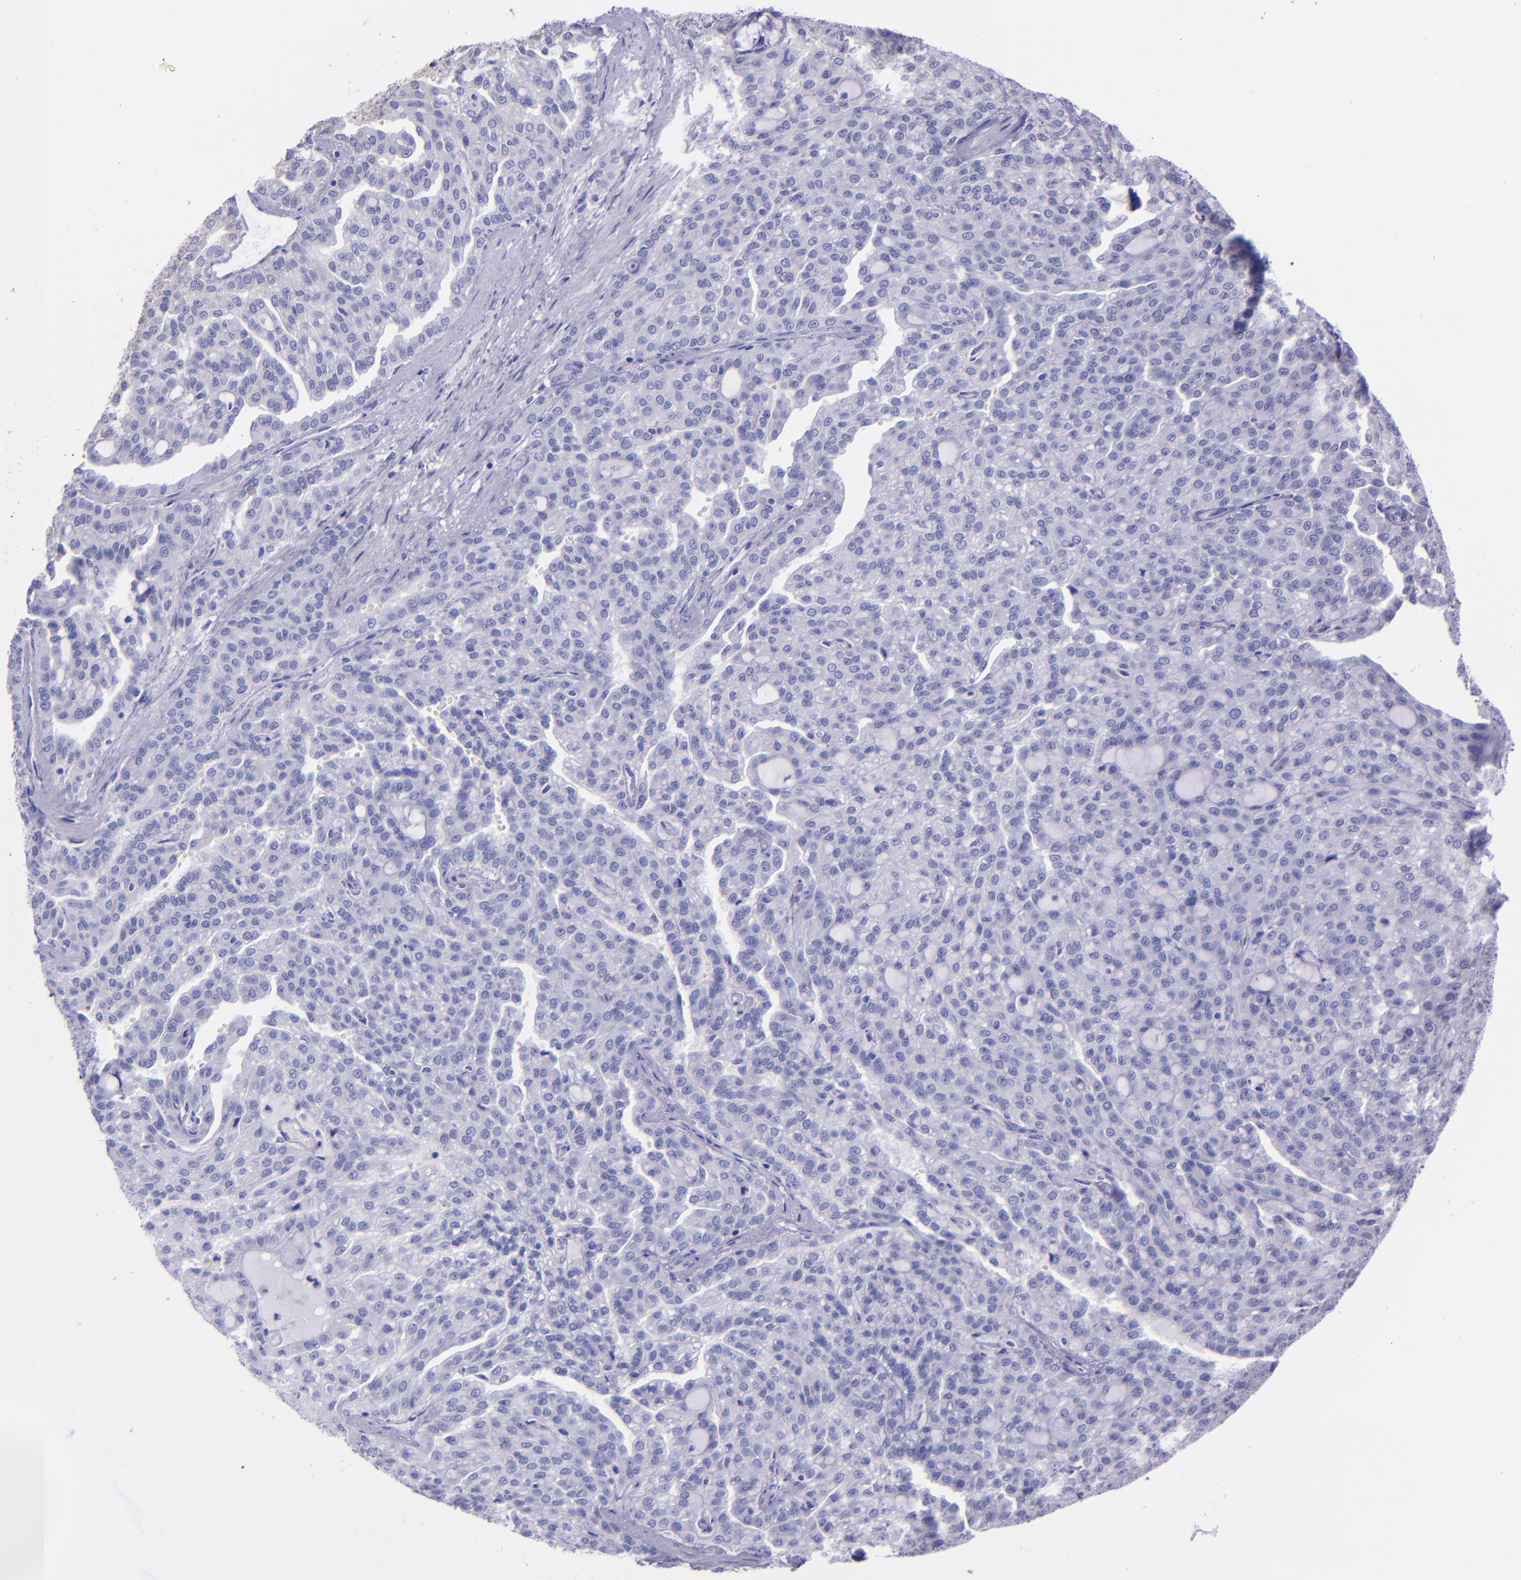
{"staining": {"intensity": "negative", "quantity": "none", "location": "none"}, "tissue": "renal cancer", "cell_type": "Tumor cells", "image_type": "cancer", "snomed": [{"axis": "morphology", "description": "Adenocarcinoma, NOS"}, {"axis": "topography", "description": "Kidney"}], "caption": "Renal cancer (adenocarcinoma) was stained to show a protein in brown. There is no significant expression in tumor cells.", "gene": "KRT4", "patient": {"sex": "male", "age": 63}}